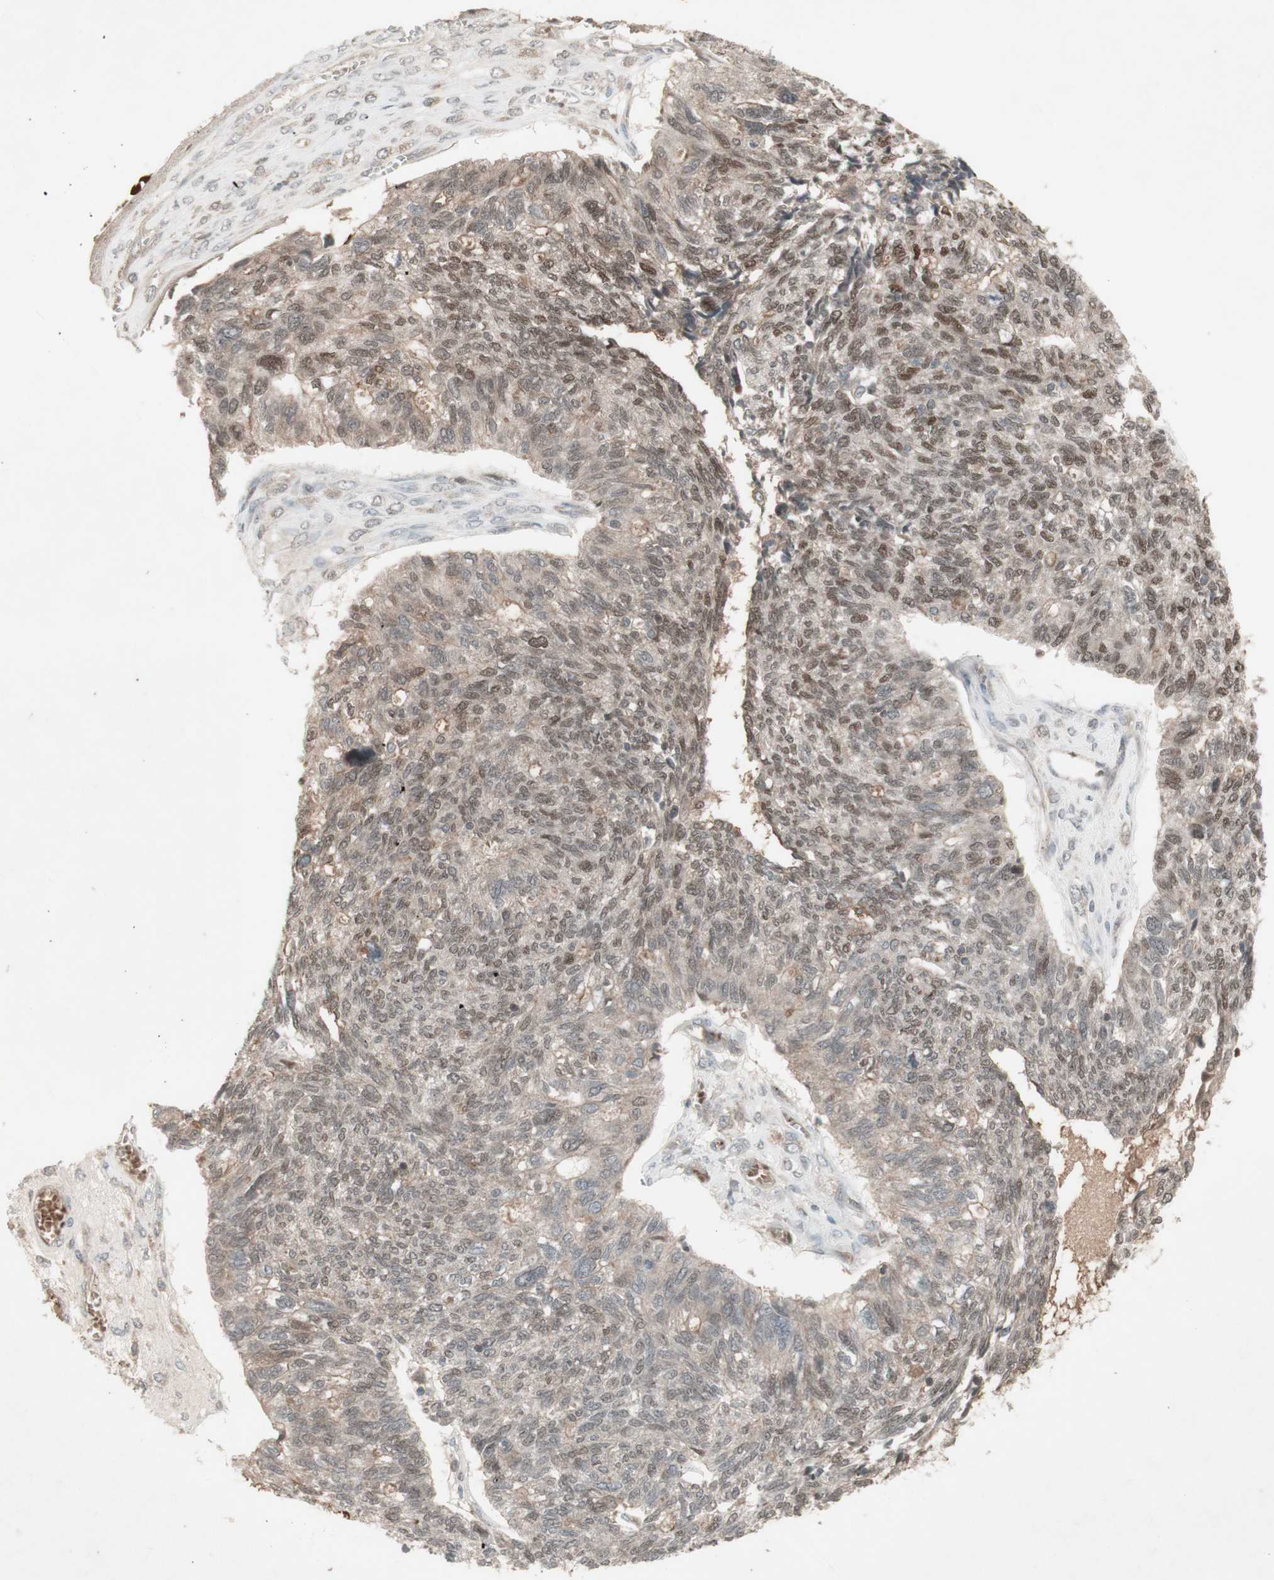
{"staining": {"intensity": "weak", "quantity": "25%-75%", "location": "nuclear"}, "tissue": "ovarian cancer", "cell_type": "Tumor cells", "image_type": "cancer", "snomed": [{"axis": "morphology", "description": "Cystadenocarcinoma, serous, NOS"}, {"axis": "topography", "description": "Ovary"}], "caption": "IHC micrograph of ovarian cancer (serous cystadenocarcinoma) stained for a protein (brown), which displays low levels of weak nuclear positivity in about 25%-75% of tumor cells.", "gene": "MSH6", "patient": {"sex": "female", "age": 79}}